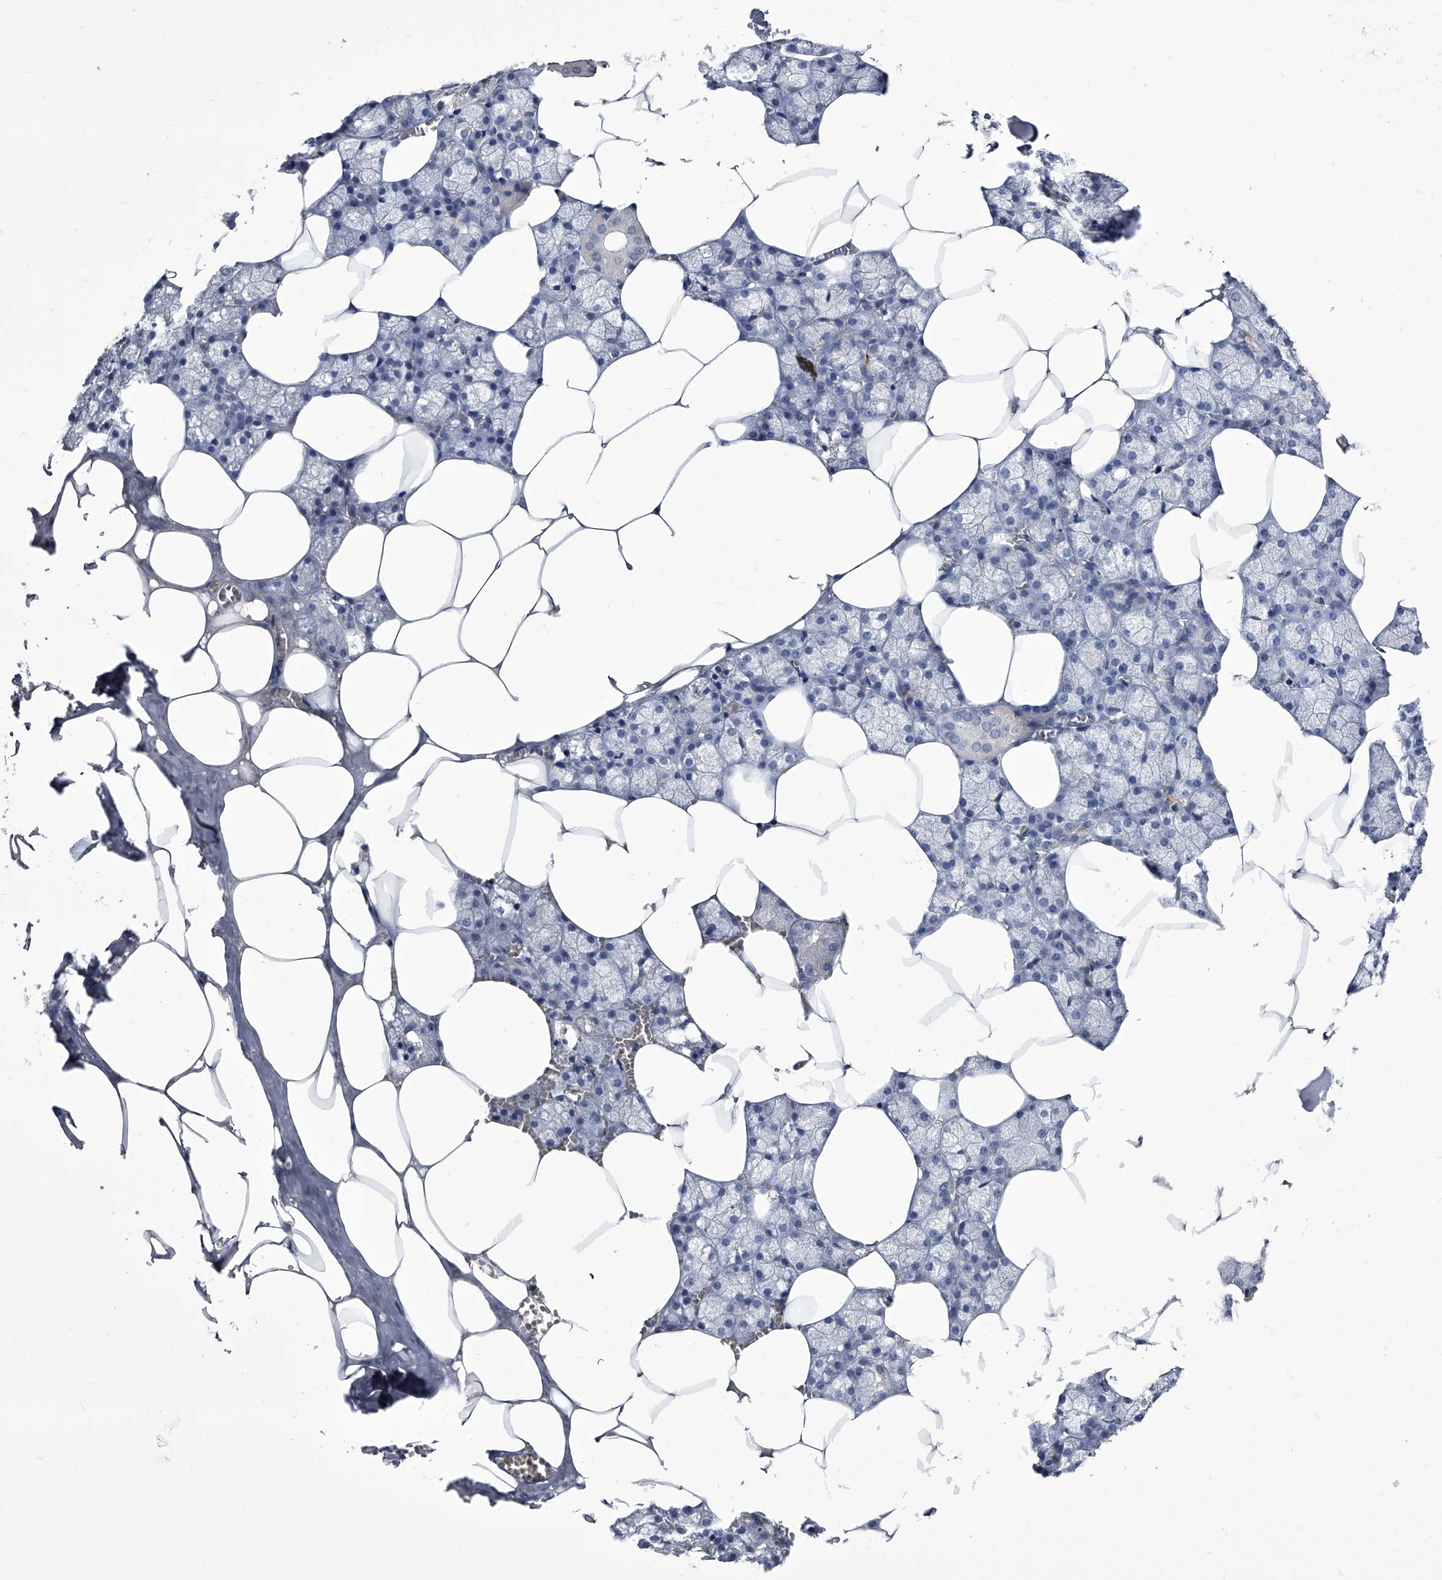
{"staining": {"intensity": "moderate", "quantity": "<25%", "location": "cytoplasmic/membranous"}, "tissue": "salivary gland", "cell_type": "Glandular cells", "image_type": "normal", "snomed": [{"axis": "morphology", "description": "Normal tissue, NOS"}, {"axis": "topography", "description": "Salivary gland"}], "caption": "This micrograph demonstrates normal salivary gland stained with IHC to label a protein in brown. The cytoplasmic/membranous of glandular cells show moderate positivity for the protein. Nuclei are counter-stained blue.", "gene": "CRISP2", "patient": {"sex": "male", "age": 62}}